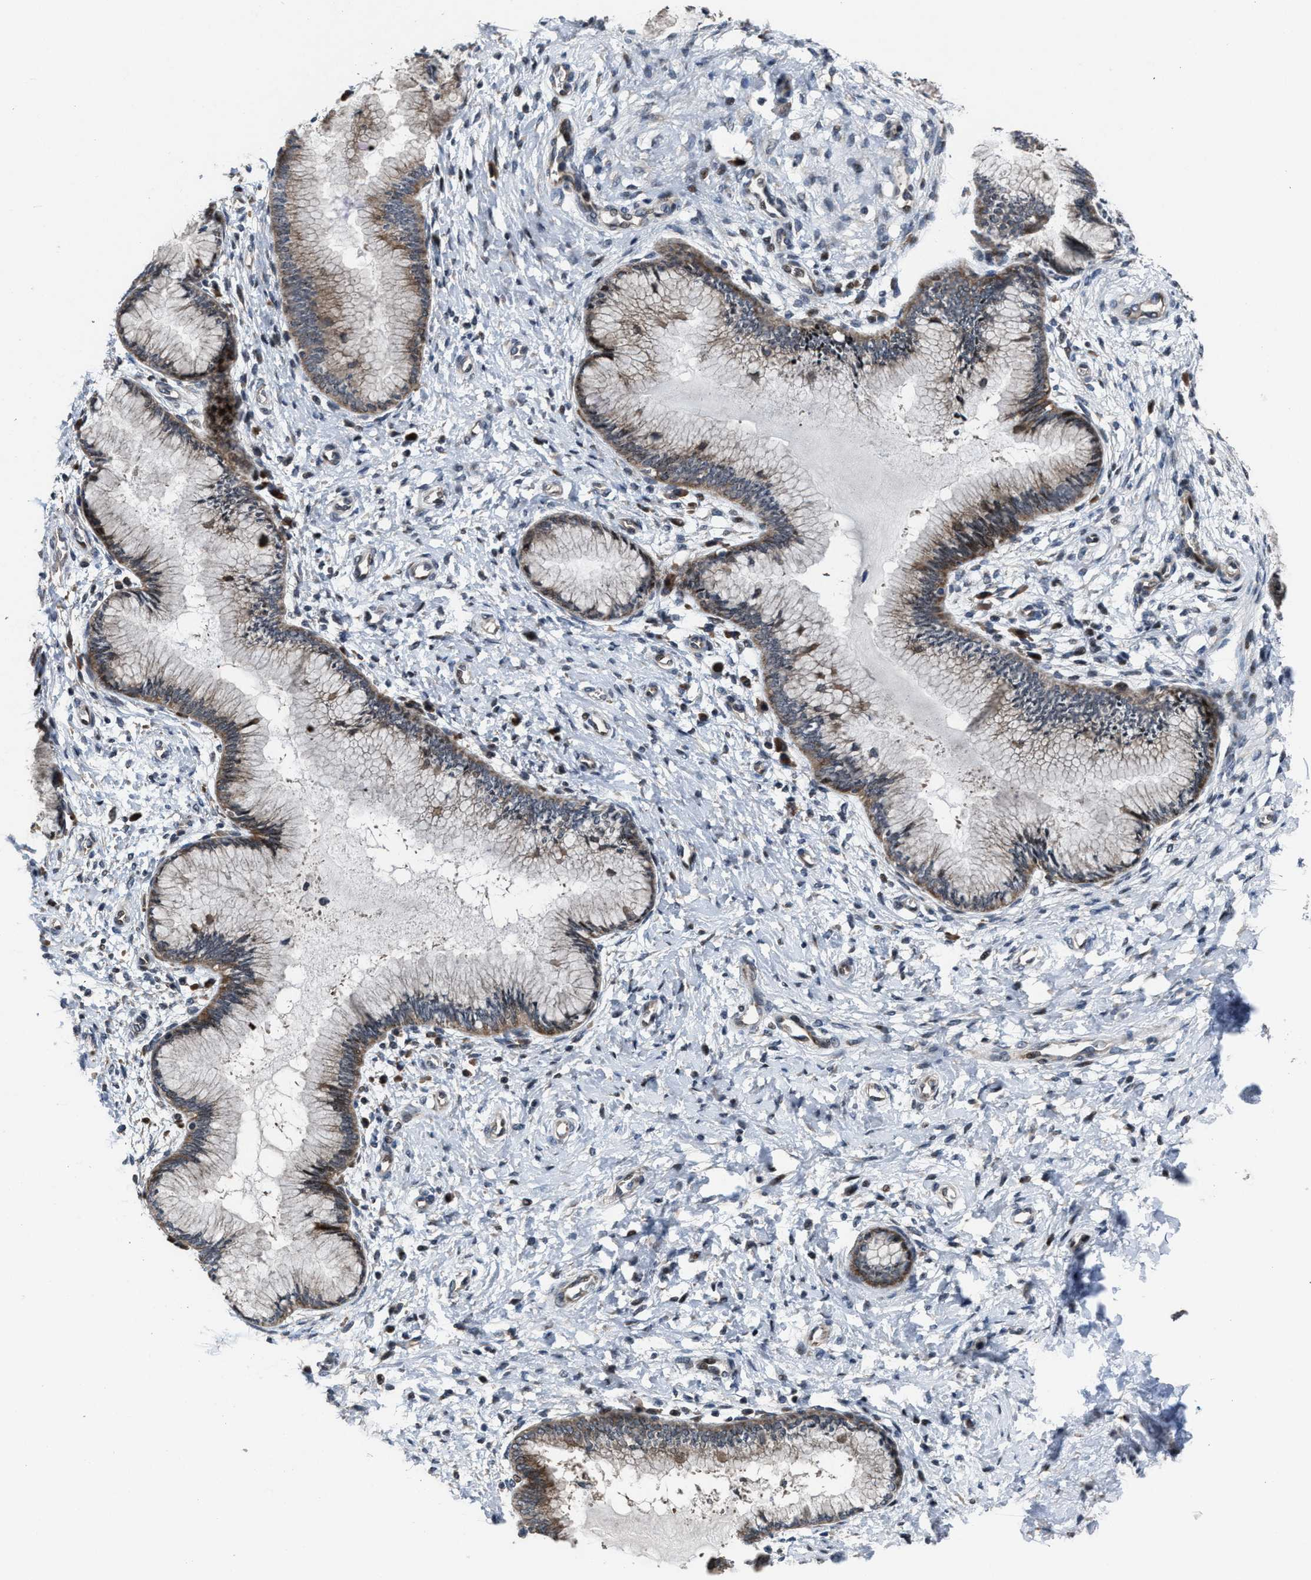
{"staining": {"intensity": "moderate", "quantity": ">75%", "location": "cytoplasmic/membranous"}, "tissue": "cervix", "cell_type": "Glandular cells", "image_type": "normal", "snomed": [{"axis": "morphology", "description": "Normal tissue, NOS"}, {"axis": "topography", "description": "Cervix"}], "caption": "Protein staining shows moderate cytoplasmic/membranous staining in approximately >75% of glandular cells in benign cervix. (IHC, brightfield microscopy, high magnification).", "gene": "HAUS6", "patient": {"sex": "female", "age": 55}}